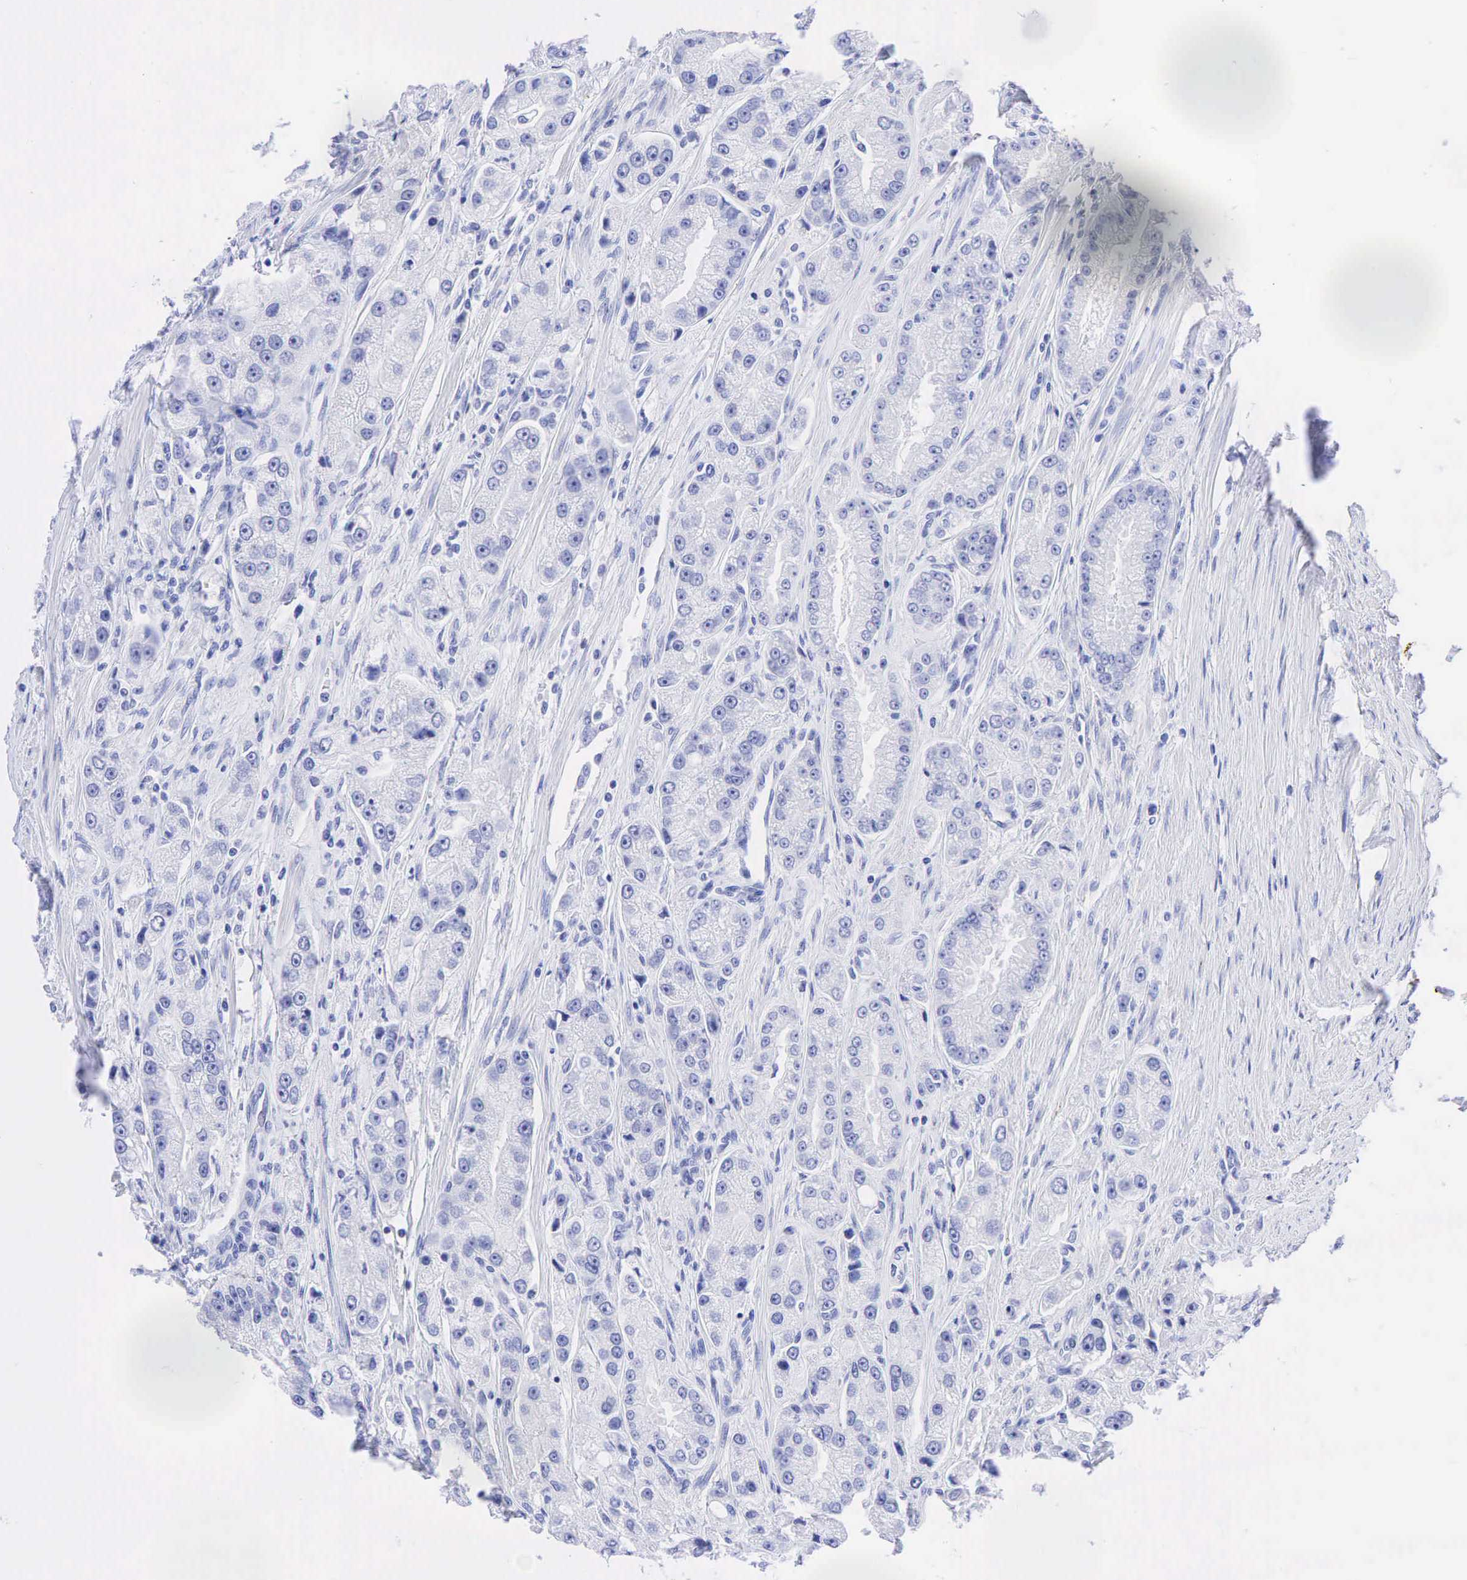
{"staining": {"intensity": "negative", "quantity": "none", "location": "none"}, "tissue": "prostate cancer", "cell_type": "Tumor cells", "image_type": "cancer", "snomed": [{"axis": "morphology", "description": "Adenocarcinoma, Medium grade"}, {"axis": "topography", "description": "Prostate"}], "caption": "There is no significant positivity in tumor cells of prostate adenocarcinoma (medium-grade). Brightfield microscopy of immunohistochemistry (IHC) stained with DAB (3,3'-diaminobenzidine) (brown) and hematoxylin (blue), captured at high magnification.", "gene": "CHGA", "patient": {"sex": "male", "age": 72}}